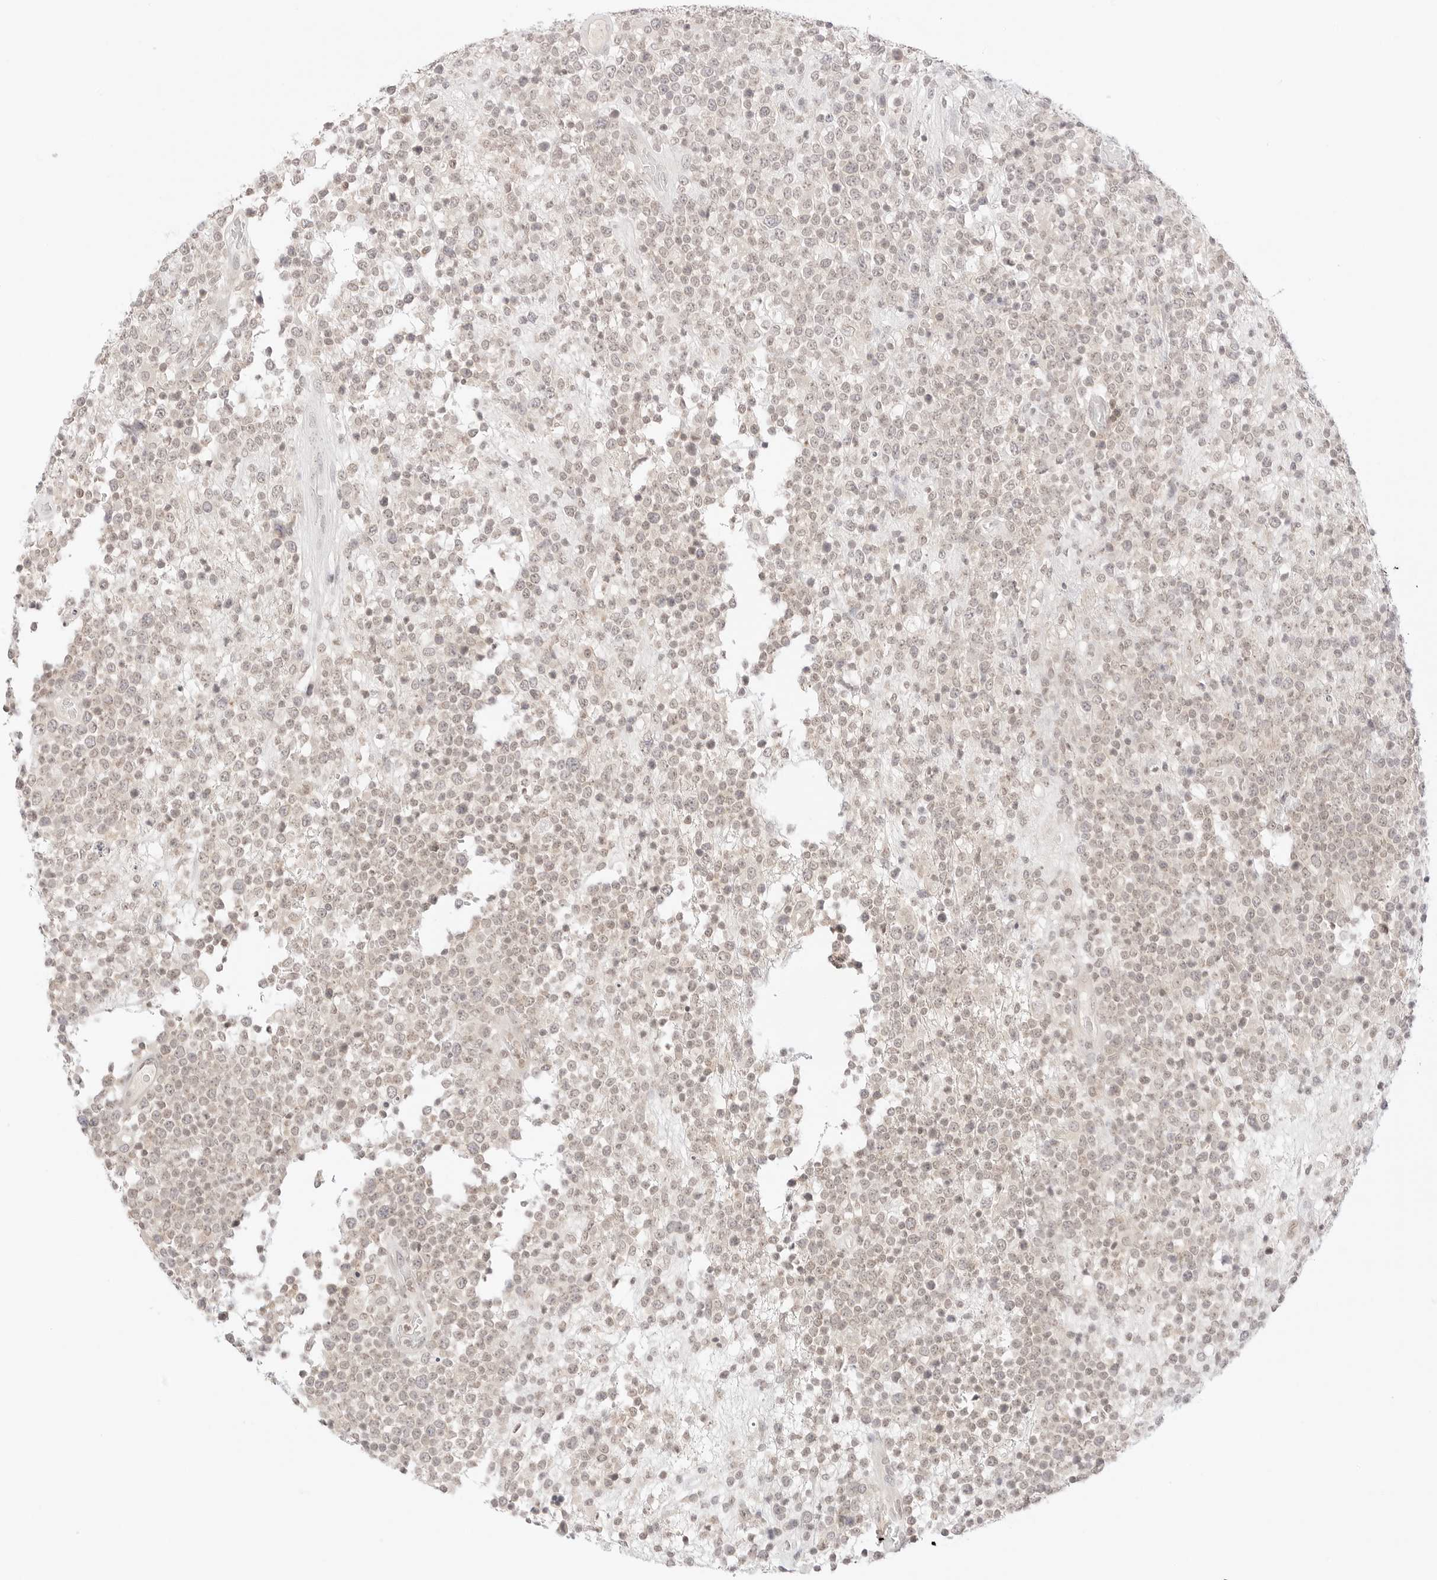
{"staining": {"intensity": "negative", "quantity": "none", "location": "none"}, "tissue": "lymphoma", "cell_type": "Tumor cells", "image_type": "cancer", "snomed": [{"axis": "morphology", "description": "Malignant lymphoma, non-Hodgkin's type, High grade"}, {"axis": "topography", "description": "Colon"}], "caption": "Tumor cells show no significant expression in lymphoma. (DAB IHC visualized using brightfield microscopy, high magnification).", "gene": "GNAS", "patient": {"sex": "female", "age": 53}}